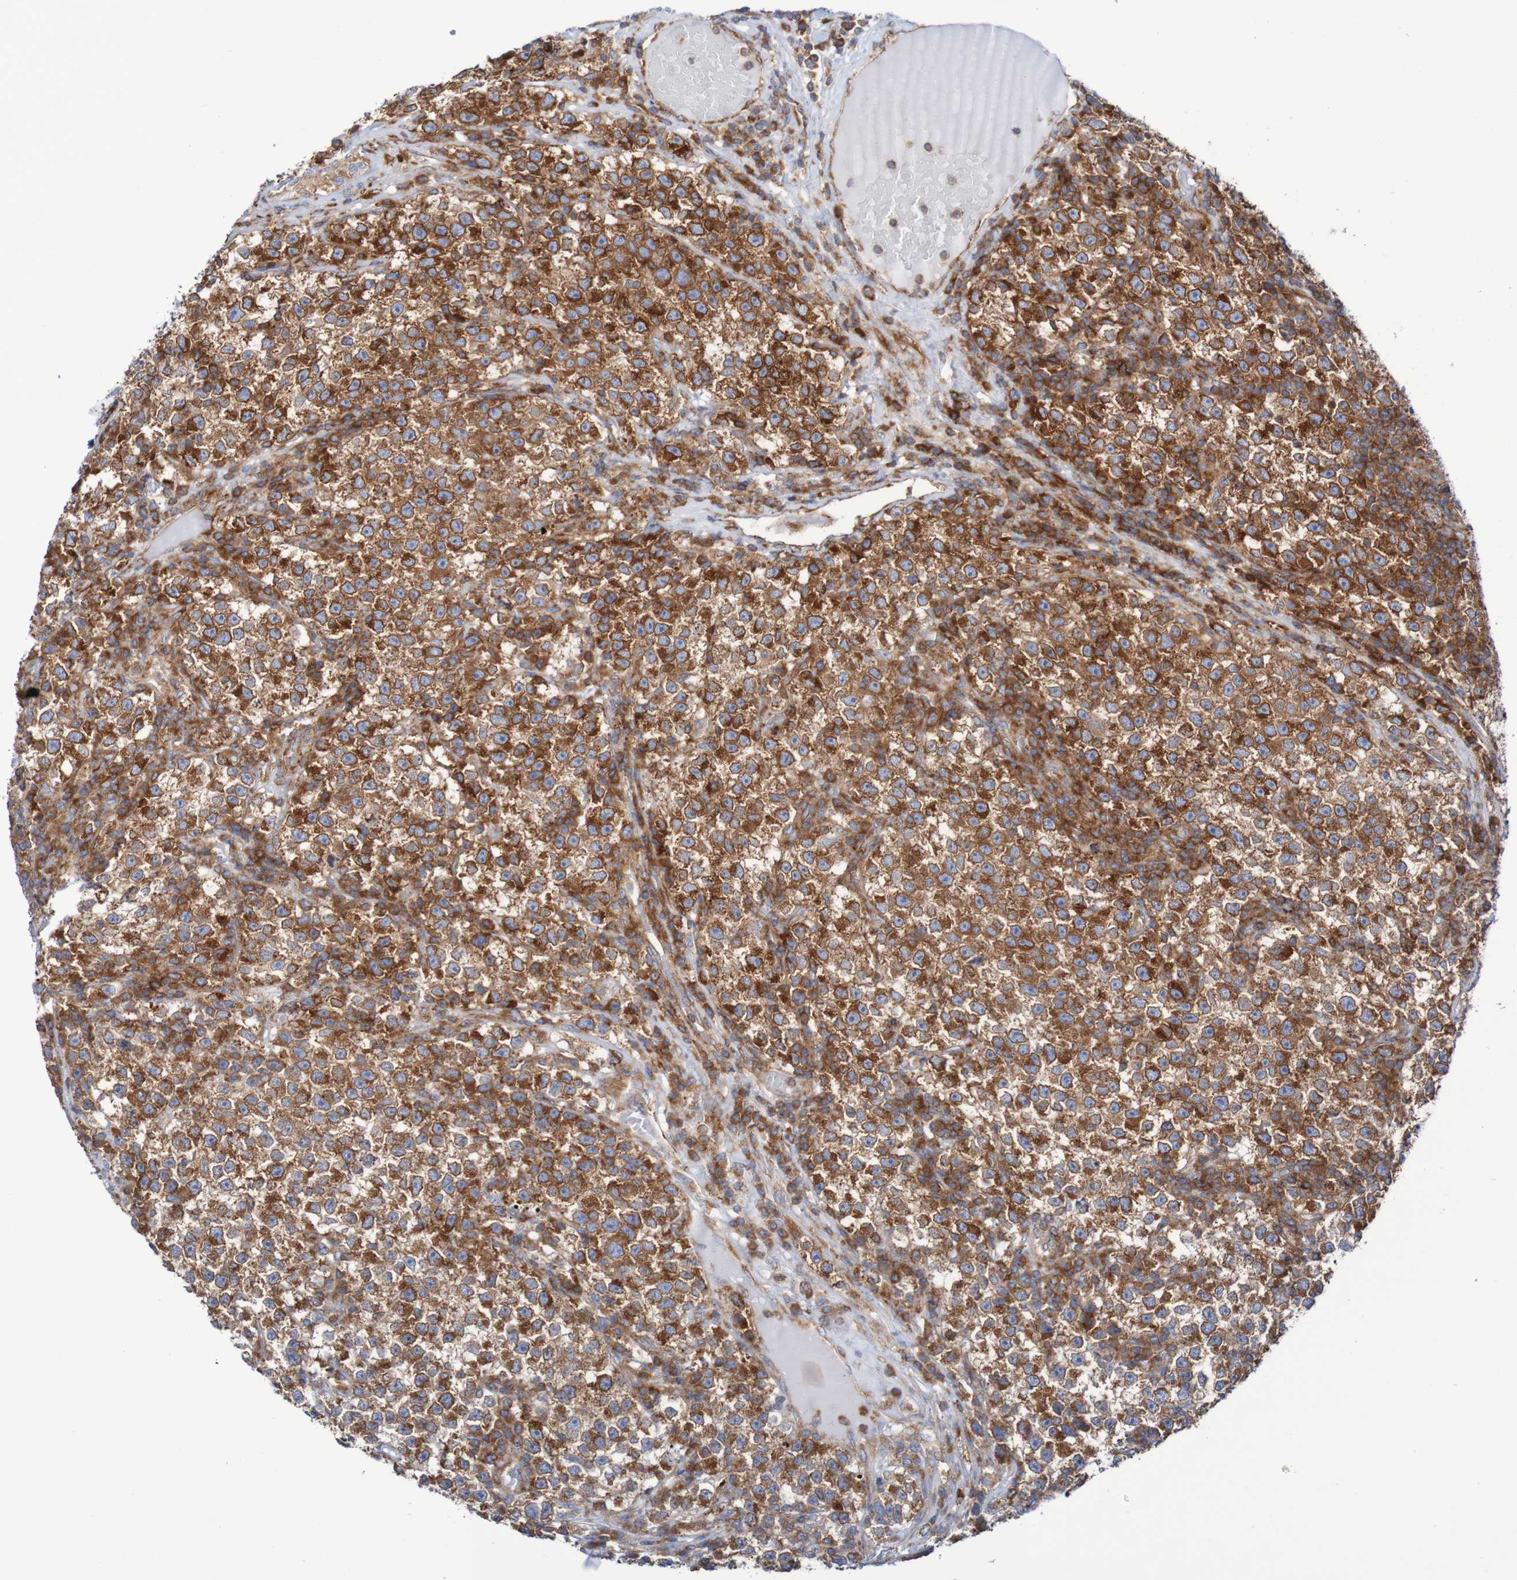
{"staining": {"intensity": "moderate", "quantity": ">75%", "location": "cytoplasmic/membranous"}, "tissue": "testis cancer", "cell_type": "Tumor cells", "image_type": "cancer", "snomed": [{"axis": "morphology", "description": "Seminoma, NOS"}, {"axis": "topography", "description": "Testis"}], "caption": "Tumor cells display medium levels of moderate cytoplasmic/membranous staining in about >75% of cells in seminoma (testis).", "gene": "FXR2", "patient": {"sex": "male", "age": 22}}